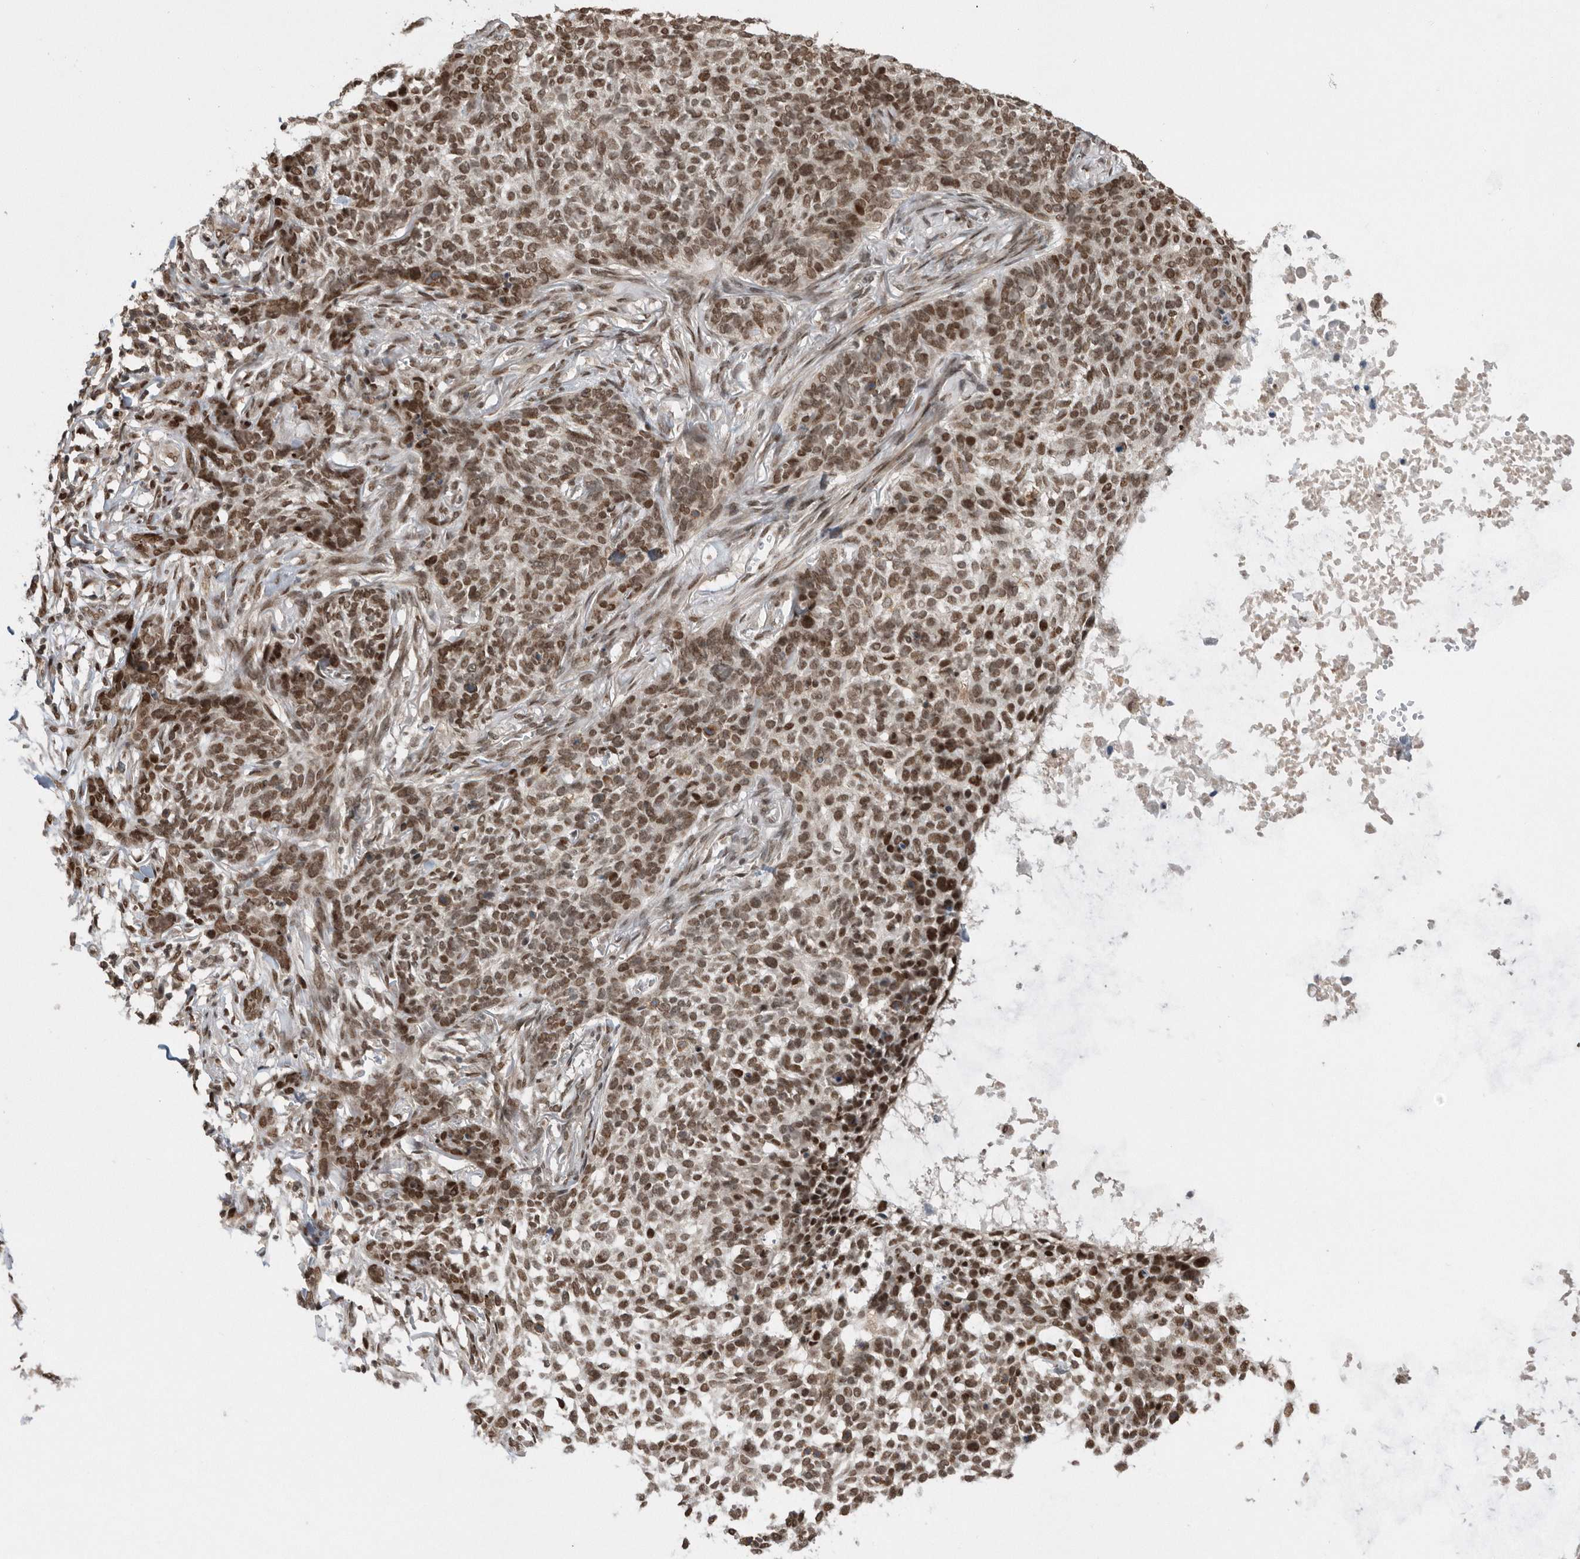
{"staining": {"intensity": "moderate", "quantity": ">75%", "location": "nuclear"}, "tissue": "skin cancer", "cell_type": "Tumor cells", "image_type": "cancer", "snomed": [{"axis": "morphology", "description": "Basal cell carcinoma"}, {"axis": "topography", "description": "Skin"}], "caption": "A brown stain highlights moderate nuclear staining of a protein in human skin basal cell carcinoma tumor cells.", "gene": "TDRD3", "patient": {"sex": "male", "age": 85}}